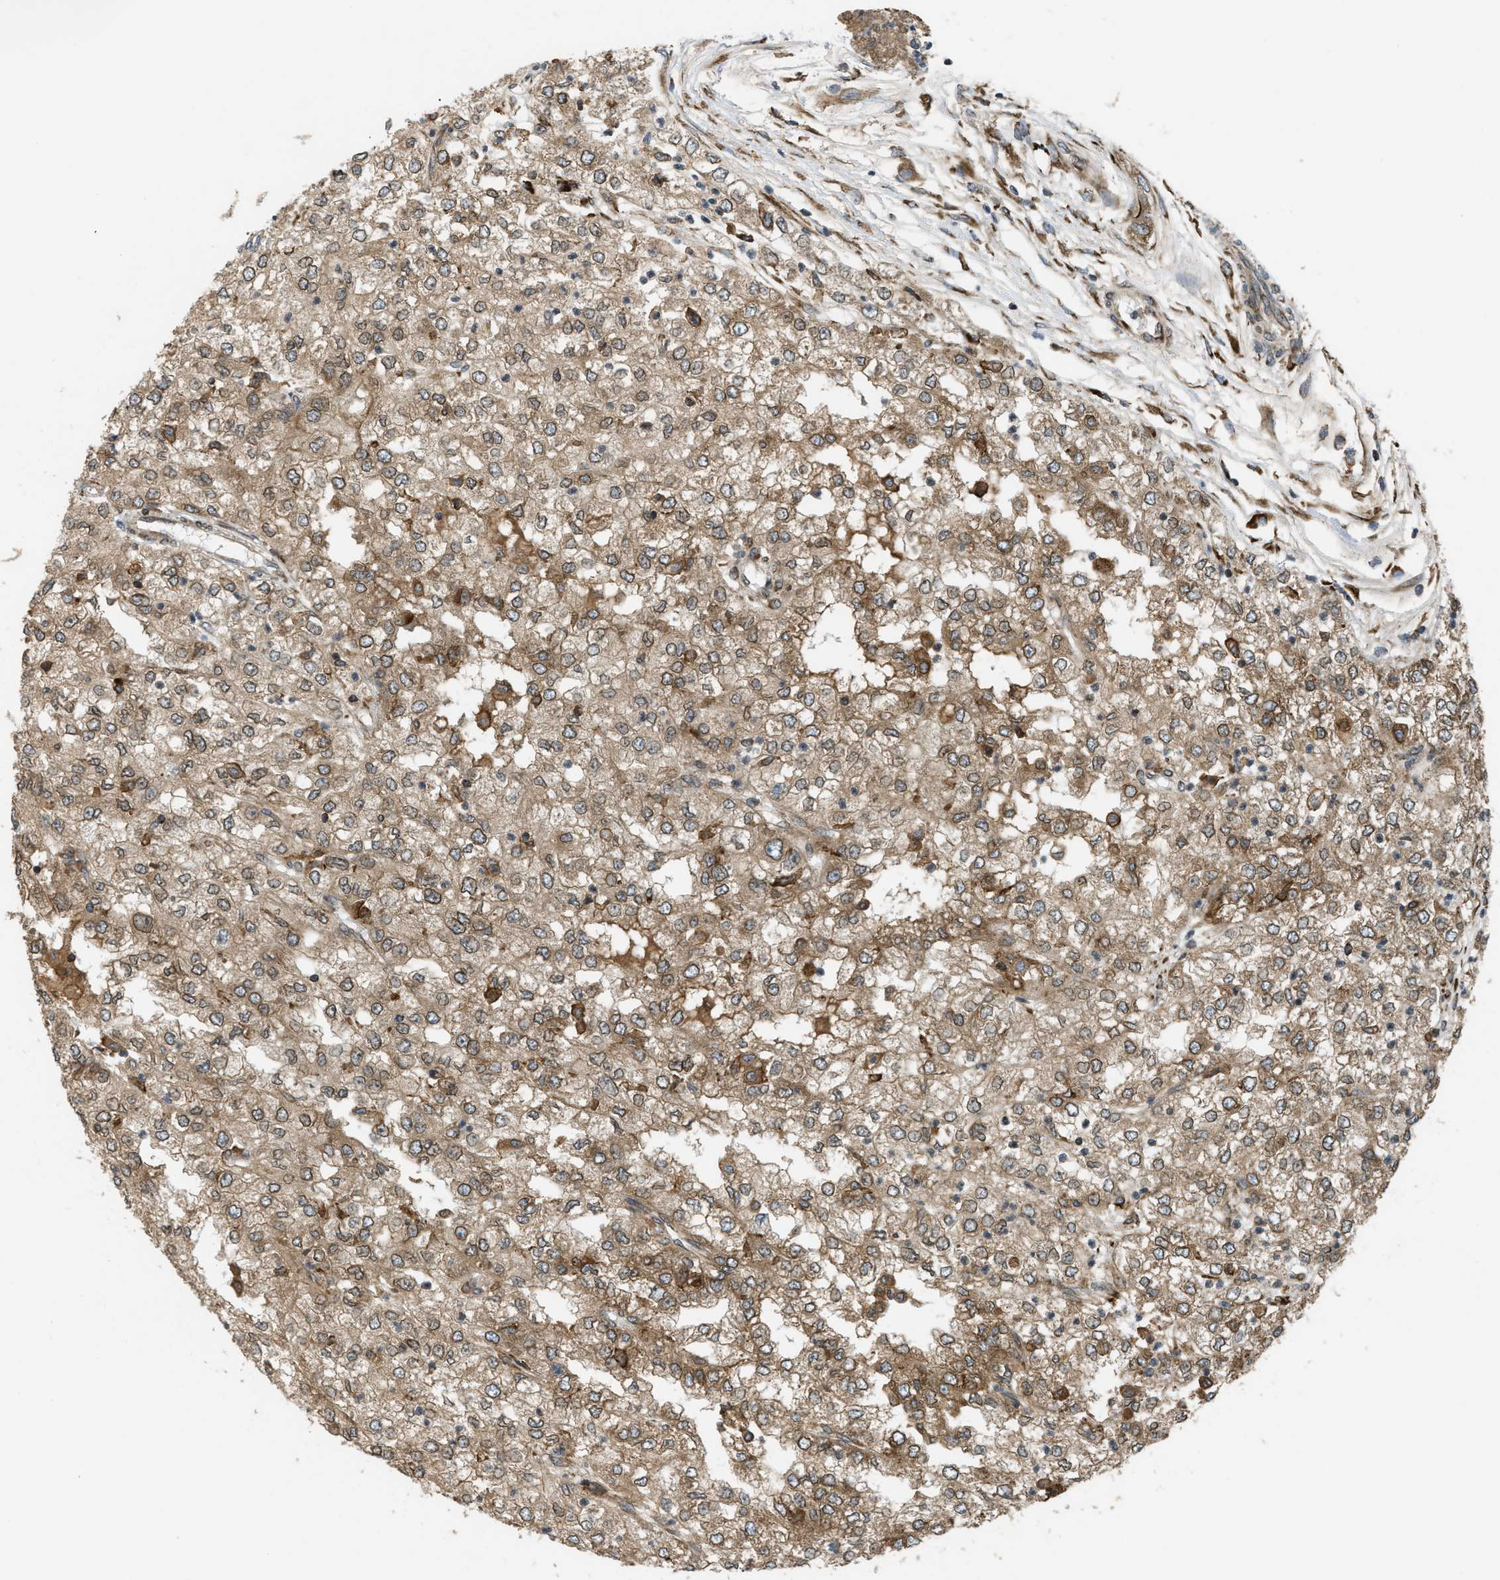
{"staining": {"intensity": "moderate", "quantity": ">75%", "location": "cytoplasmic/membranous"}, "tissue": "renal cancer", "cell_type": "Tumor cells", "image_type": "cancer", "snomed": [{"axis": "morphology", "description": "Adenocarcinoma, NOS"}, {"axis": "topography", "description": "Kidney"}], "caption": "Immunohistochemistry (IHC) histopathology image of renal cancer (adenocarcinoma) stained for a protein (brown), which displays medium levels of moderate cytoplasmic/membranous positivity in about >75% of tumor cells.", "gene": "PCDH18", "patient": {"sex": "female", "age": 54}}